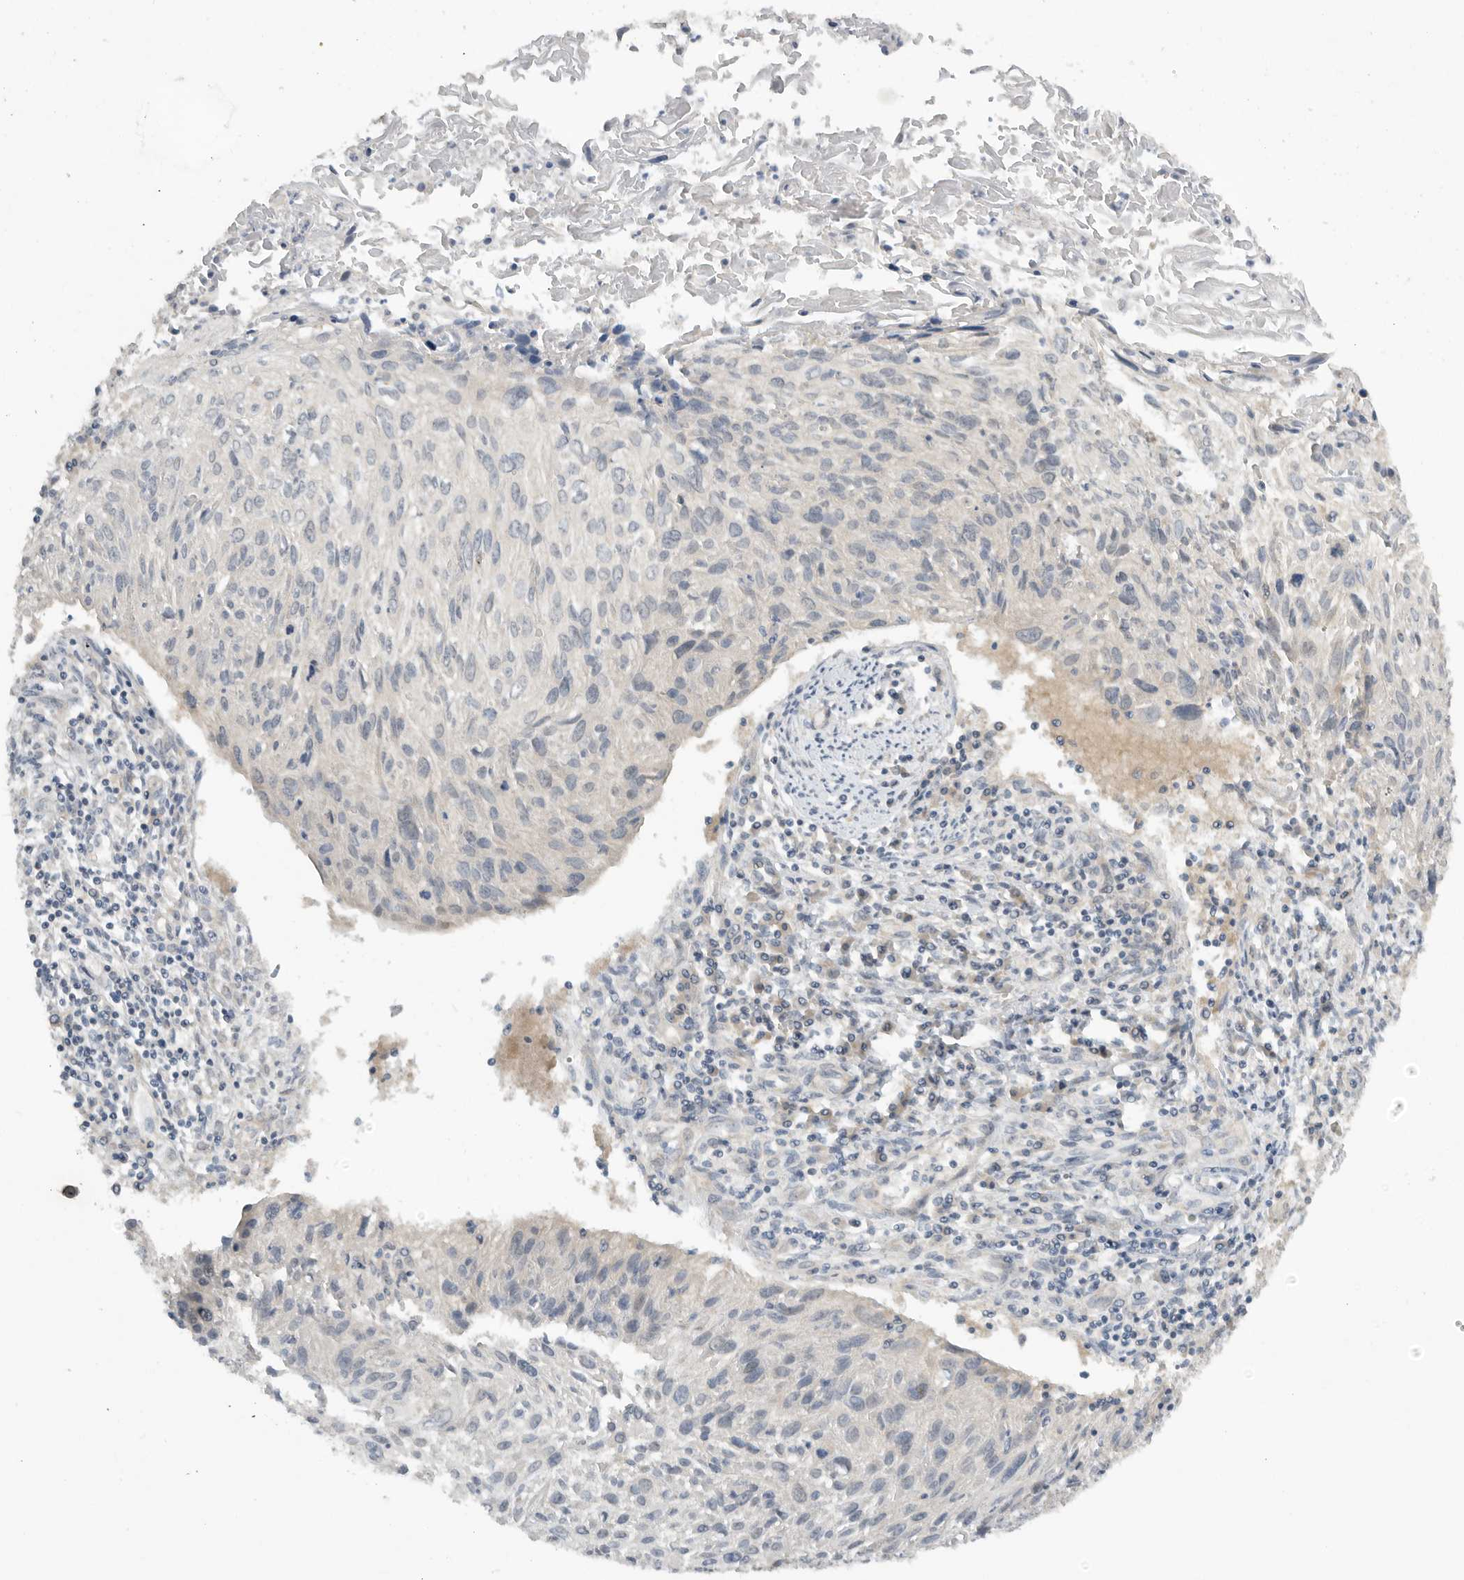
{"staining": {"intensity": "negative", "quantity": "none", "location": "none"}, "tissue": "cervical cancer", "cell_type": "Tumor cells", "image_type": "cancer", "snomed": [{"axis": "morphology", "description": "Squamous cell carcinoma, NOS"}, {"axis": "topography", "description": "Cervix"}], "caption": "DAB immunohistochemical staining of cervical cancer exhibits no significant expression in tumor cells.", "gene": "AASDHPPT", "patient": {"sex": "female", "age": 51}}